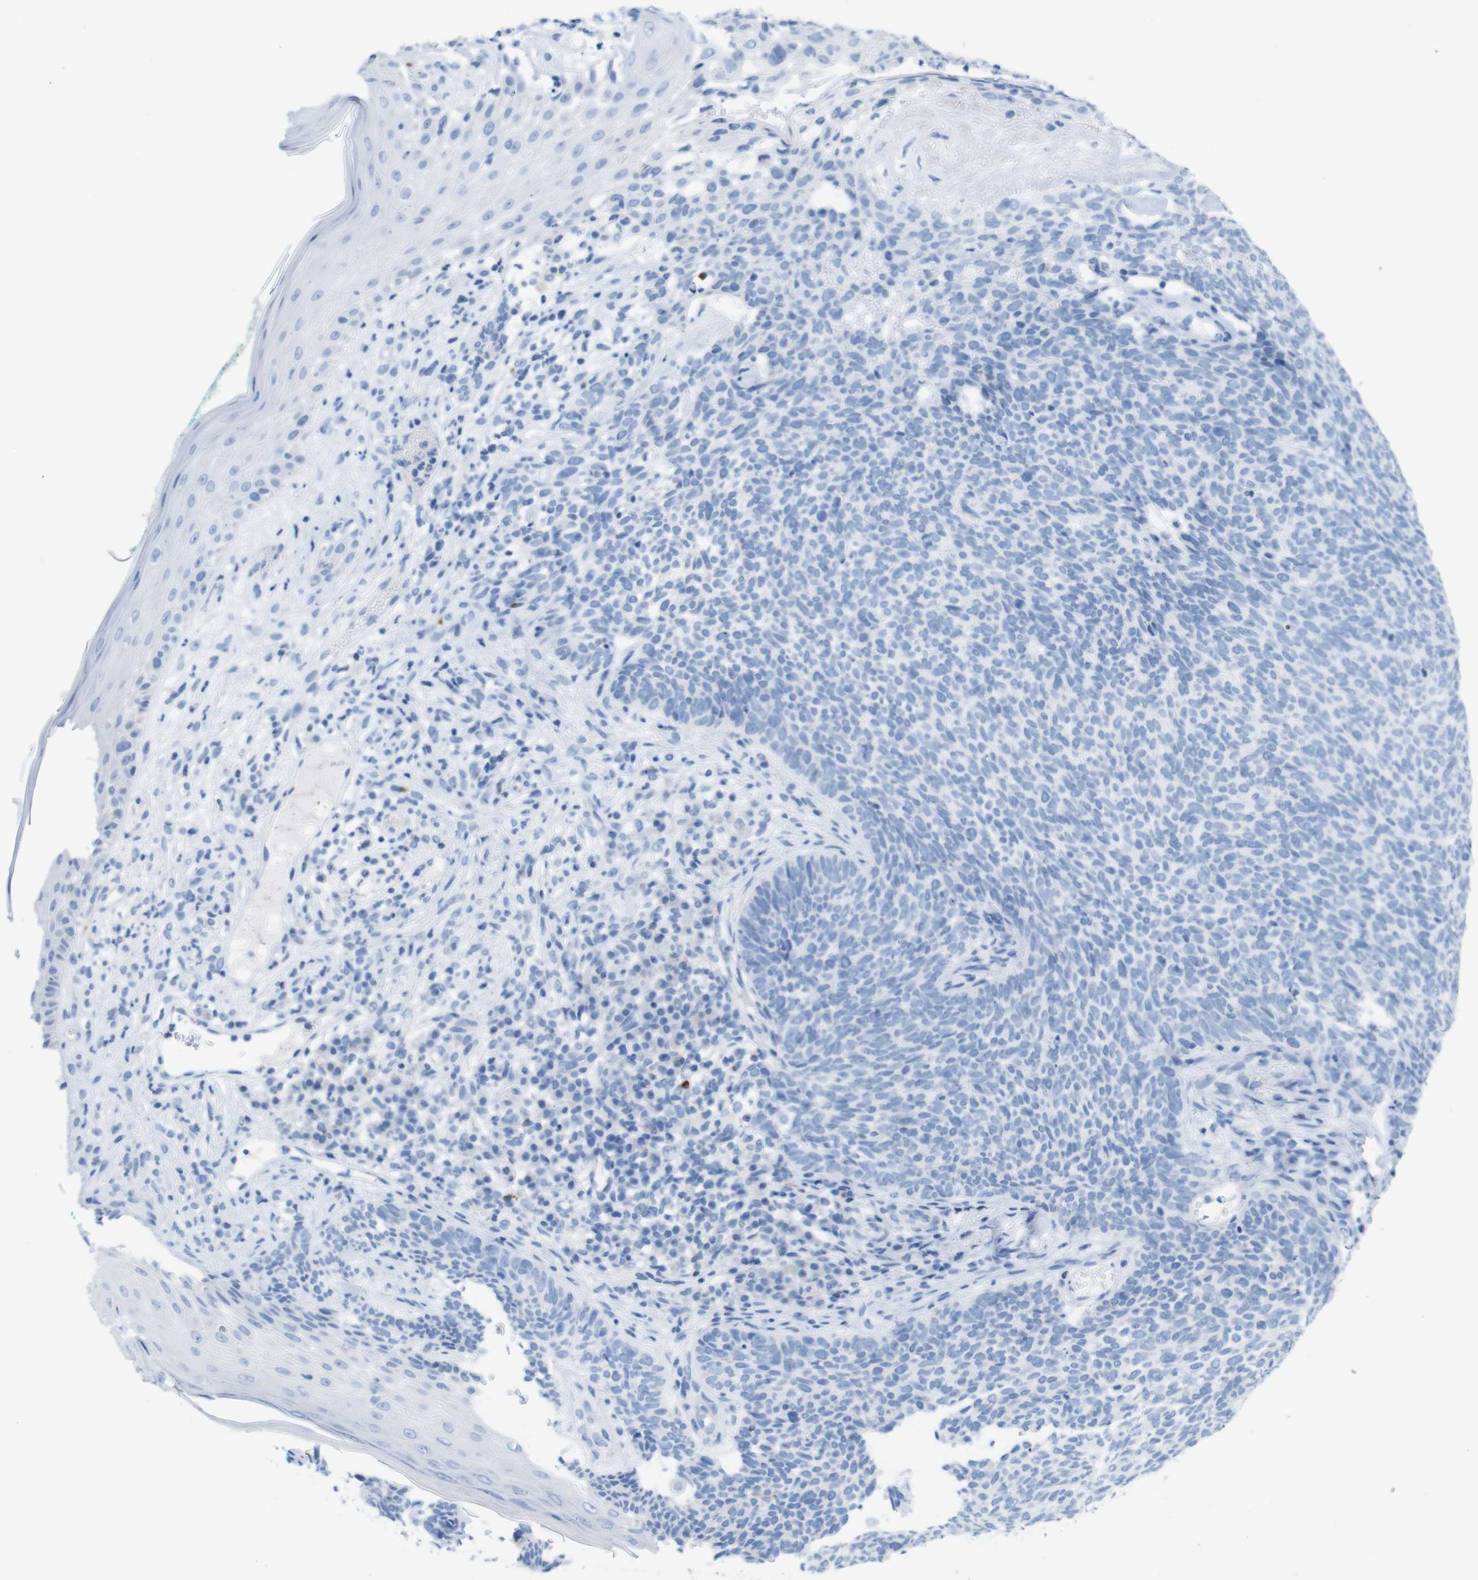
{"staining": {"intensity": "negative", "quantity": "none", "location": "none"}, "tissue": "skin cancer", "cell_type": "Tumor cells", "image_type": "cancer", "snomed": [{"axis": "morphology", "description": "Basal cell carcinoma"}, {"axis": "topography", "description": "Skin"}], "caption": "This histopathology image is of skin cancer (basal cell carcinoma) stained with immunohistochemistry to label a protein in brown with the nuclei are counter-stained blue. There is no positivity in tumor cells. (Brightfield microscopy of DAB immunohistochemistry at high magnification).", "gene": "LAG3", "patient": {"sex": "female", "age": 84}}